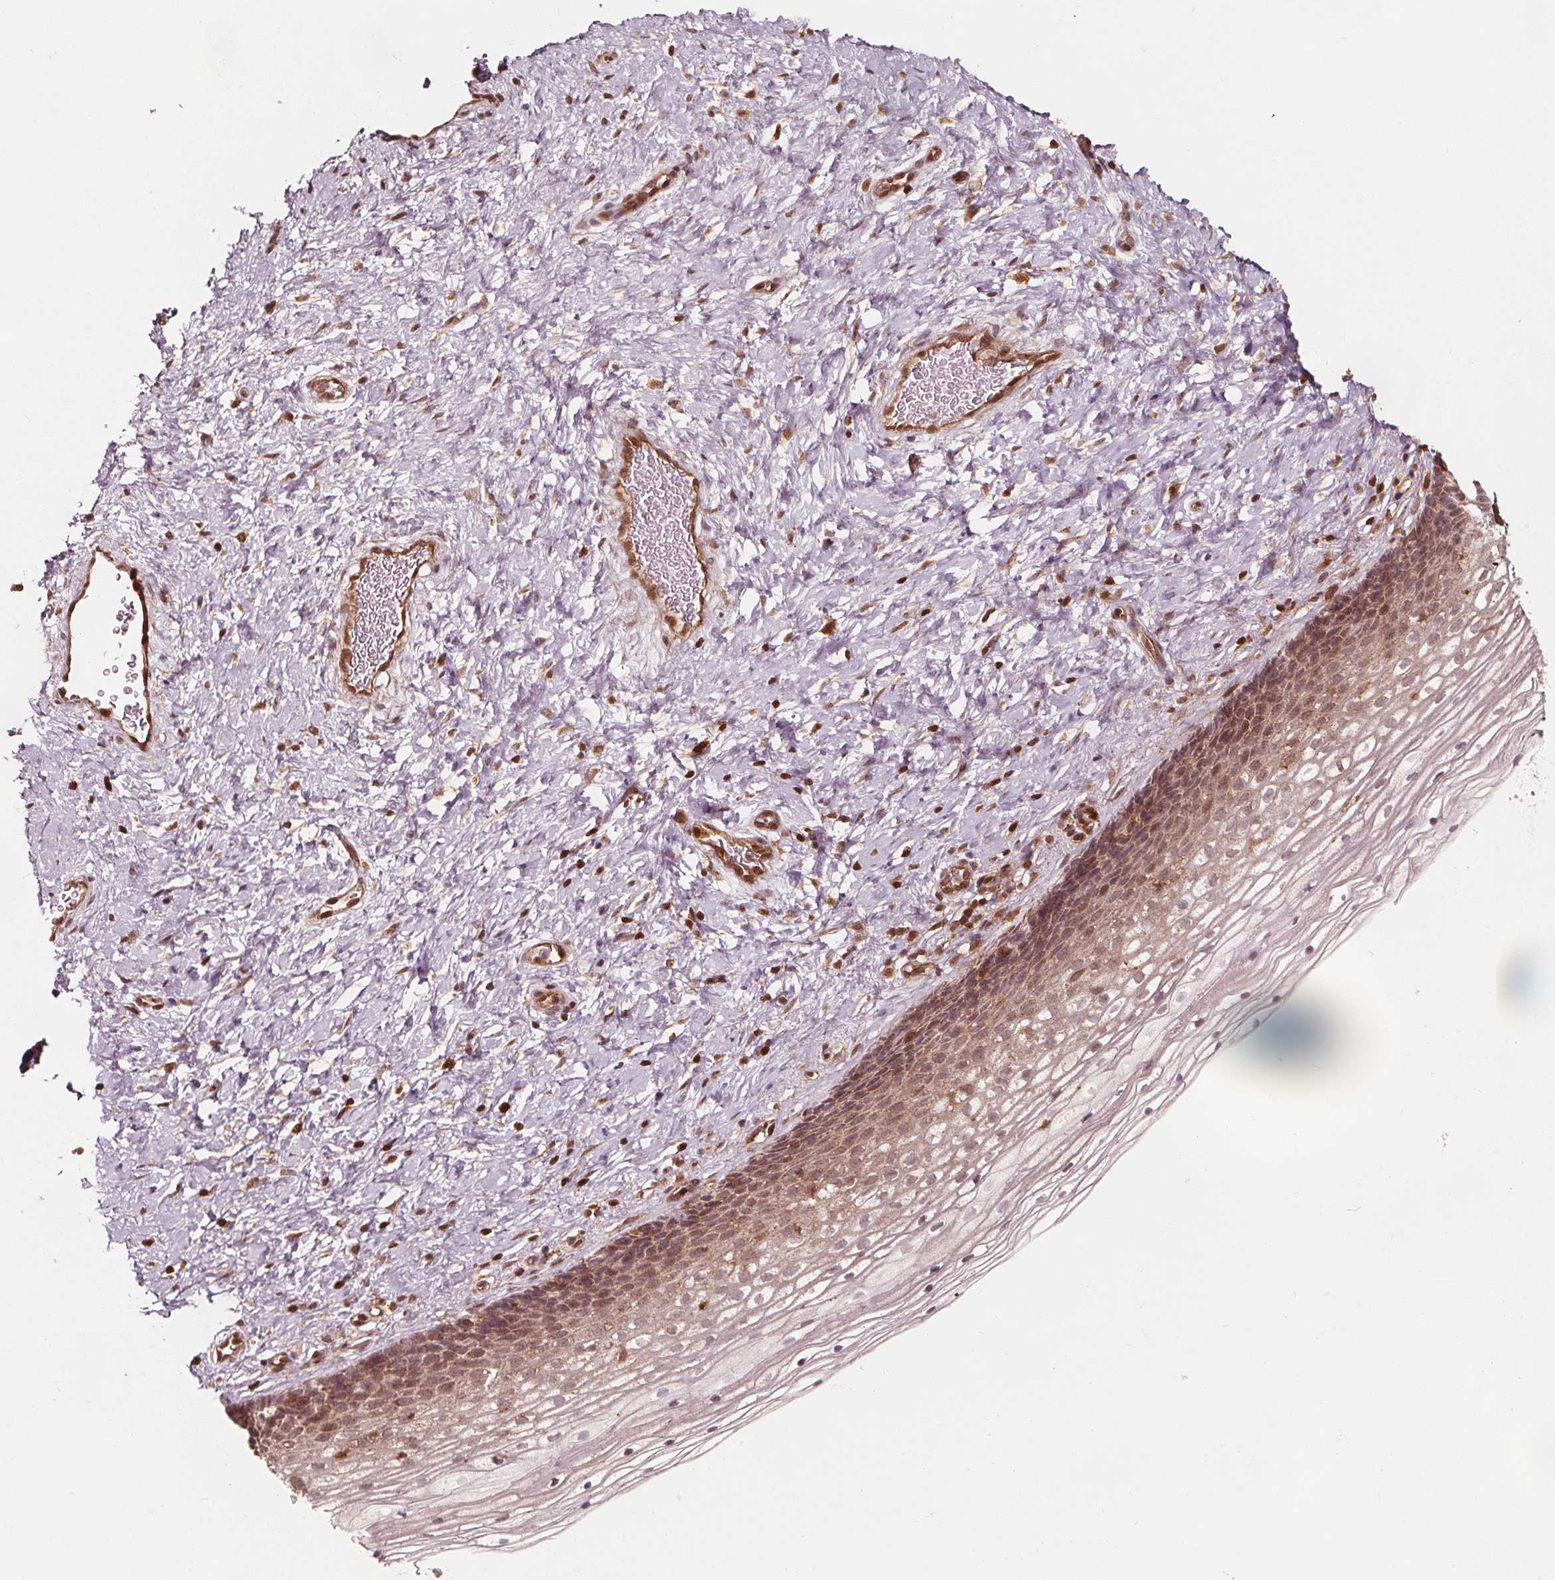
{"staining": {"intensity": "weak", "quantity": ">75%", "location": "cytoplasmic/membranous,nuclear"}, "tissue": "cervix", "cell_type": "Glandular cells", "image_type": "normal", "snomed": [{"axis": "morphology", "description": "Normal tissue, NOS"}, {"axis": "topography", "description": "Cervix"}], "caption": "Immunohistochemistry image of unremarkable cervix: human cervix stained using IHC exhibits low levels of weak protein expression localized specifically in the cytoplasmic/membranous,nuclear of glandular cells, appearing as a cytoplasmic/membranous,nuclear brown color.", "gene": "AIP", "patient": {"sex": "female", "age": 34}}